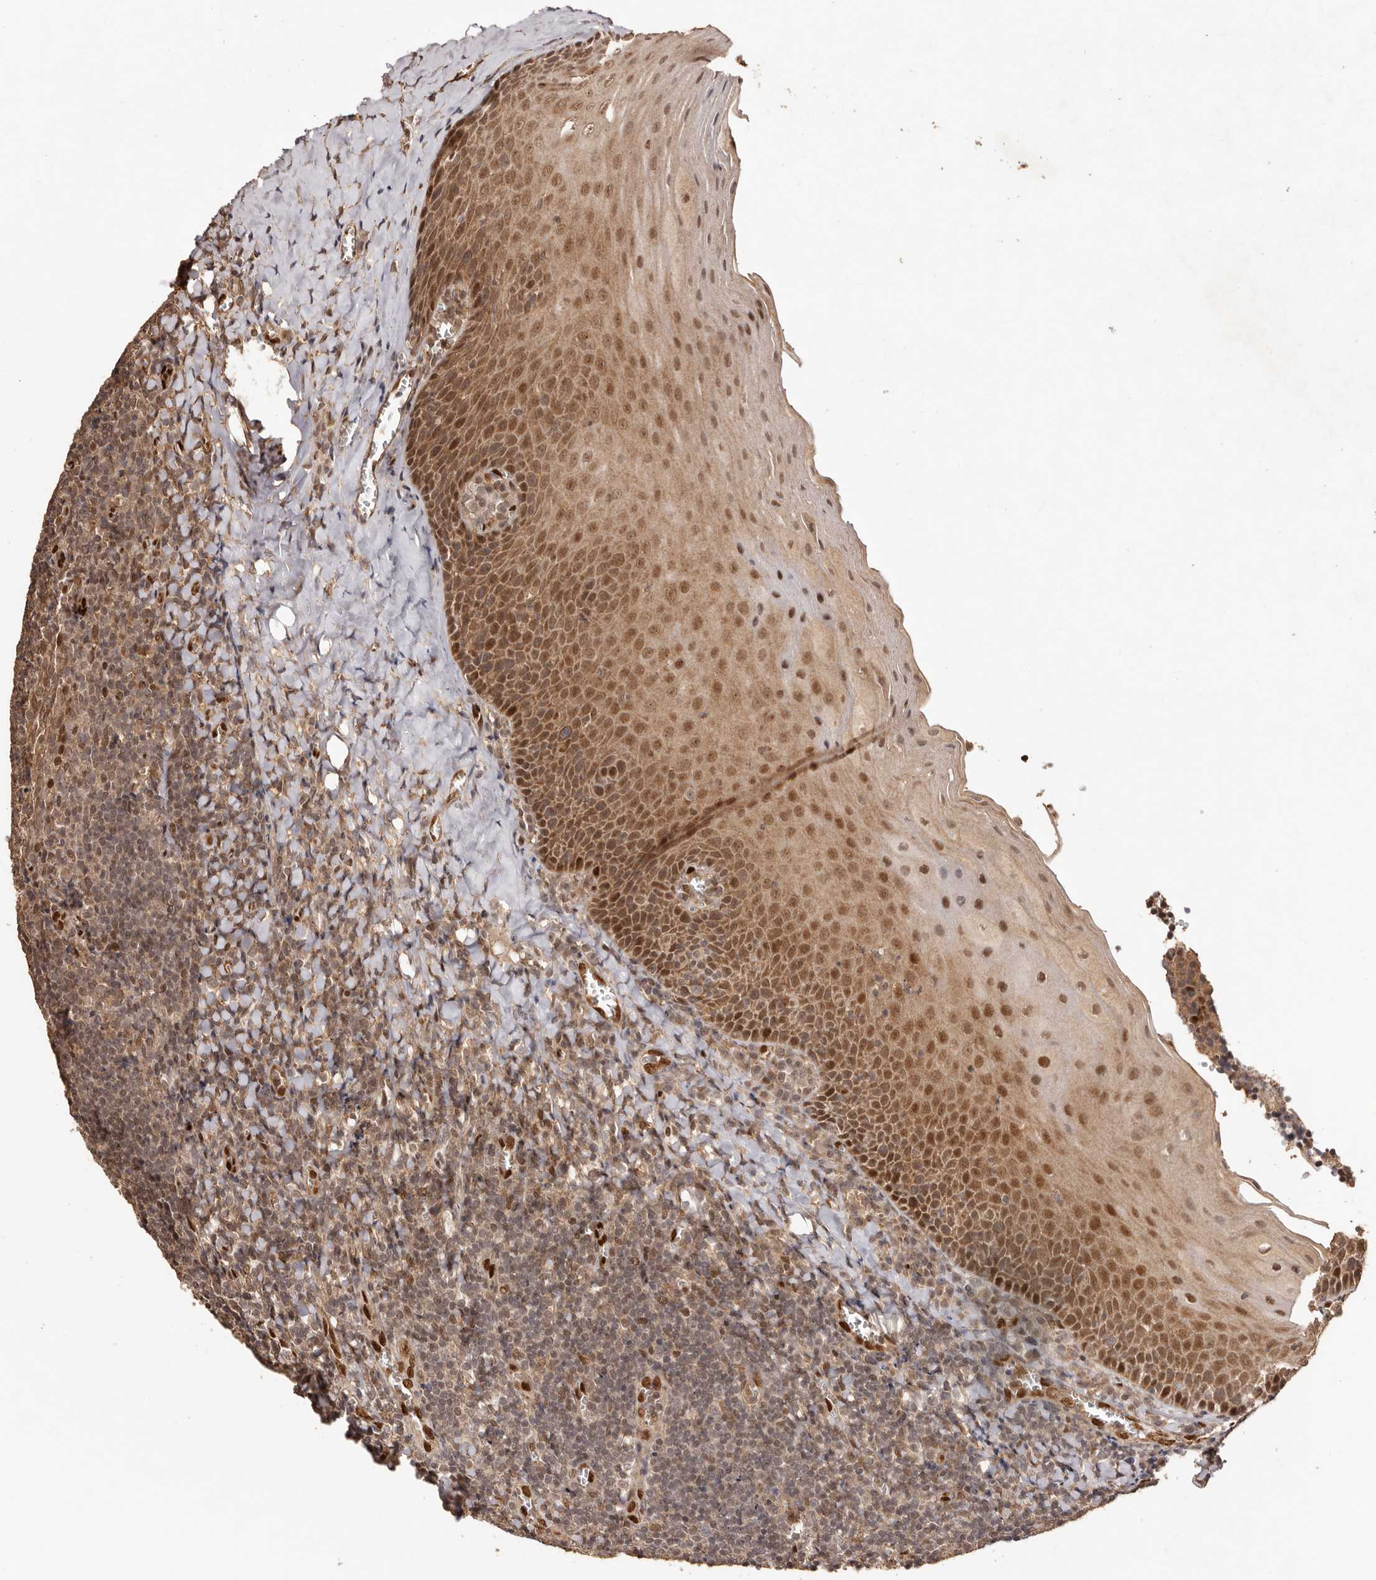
{"staining": {"intensity": "negative", "quantity": "none", "location": "none"}, "tissue": "tonsil", "cell_type": "Germinal center cells", "image_type": "normal", "snomed": [{"axis": "morphology", "description": "Normal tissue, NOS"}, {"axis": "topography", "description": "Tonsil"}], "caption": "Immunohistochemistry micrograph of normal tonsil: tonsil stained with DAB (3,3'-diaminobenzidine) reveals no significant protein expression in germinal center cells.", "gene": "UBR2", "patient": {"sex": "male", "age": 27}}